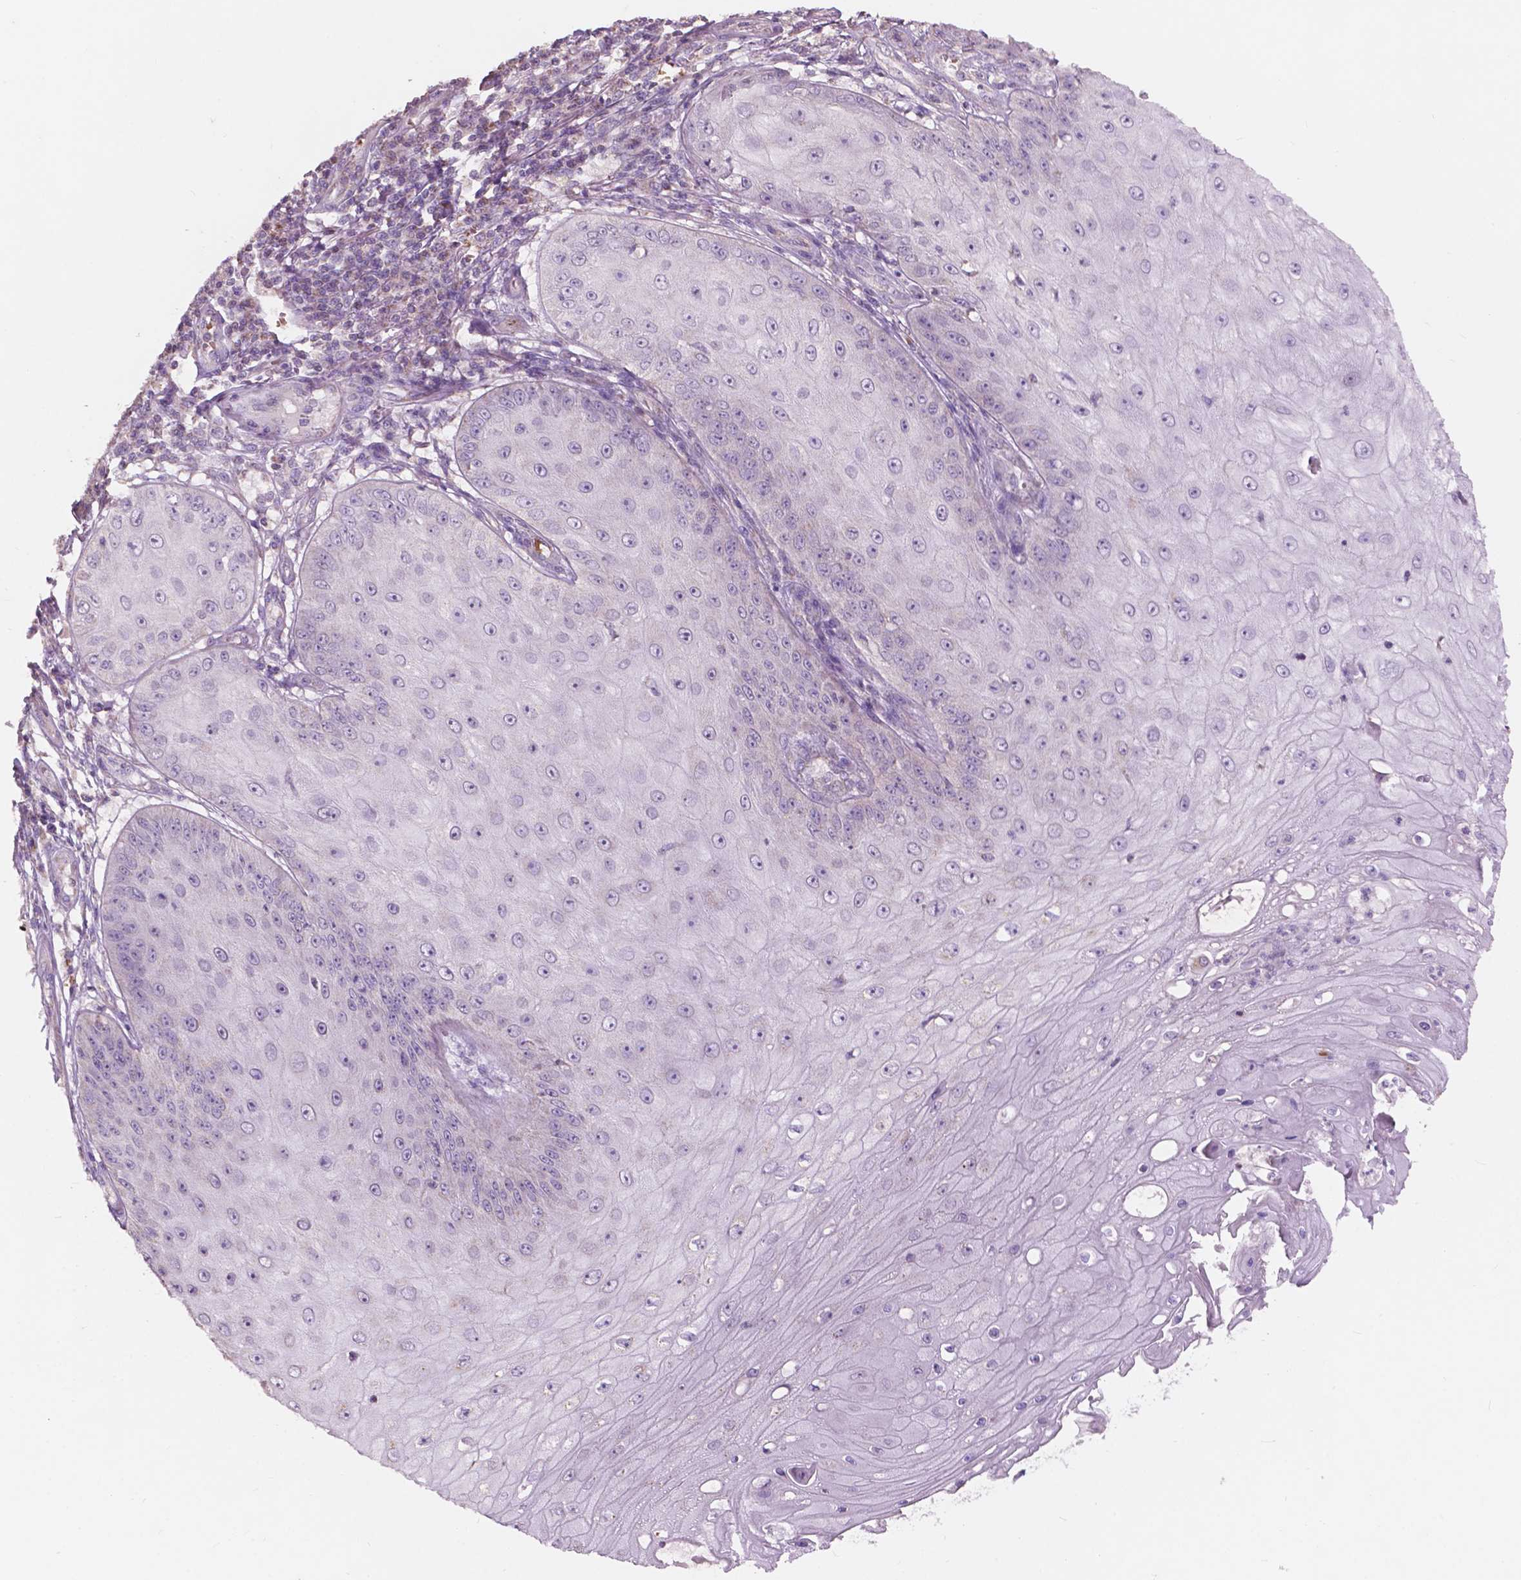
{"staining": {"intensity": "negative", "quantity": "none", "location": "none"}, "tissue": "skin cancer", "cell_type": "Tumor cells", "image_type": "cancer", "snomed": [{"axis": "morphology", "description": "Squamous cell carcinoma, NOS"}, {"axis": "topography", "description": "Skin"}], "caption": "This is an immunohistochemistry photomicrograph of squamous cell carcinoma (skin). There is no expression in tumor cells.", "gene": "NDUFS1", "patient": {"sex": "male", "age": 70}}